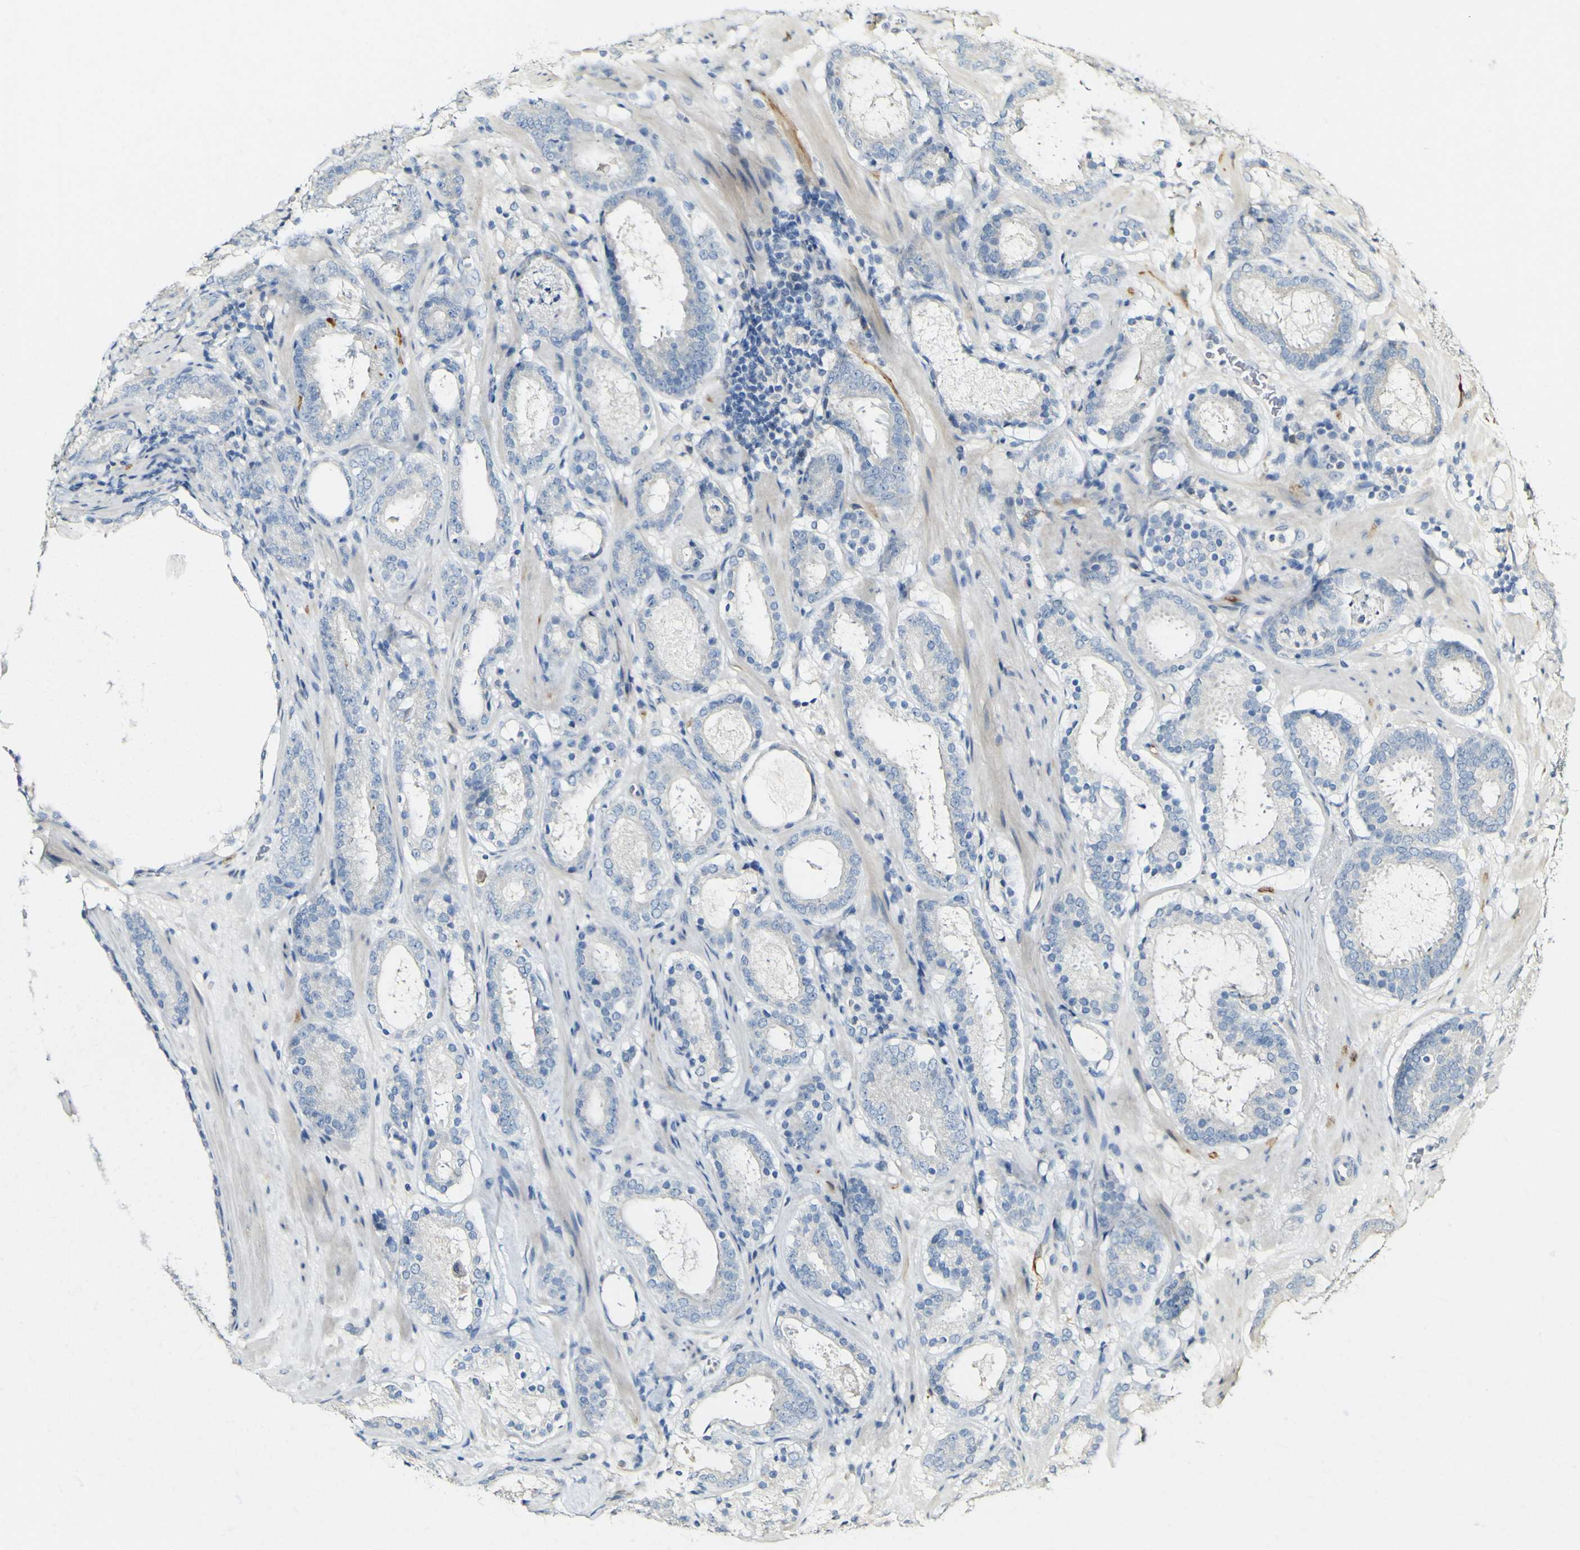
{"staining": {"intensity": "negative", "quantity": "none", "location": "none"}, "tissue": "prostate cancer", "cell_type": "Tumor cells", "image_type": "cancer", "snomed": [{"axis": "morphology", "description": "Adenocarcinoma, Low grade"}, {"axis": "topography", "description": "Prostate"}], "caption": "Immunohistochemical staining of human prostate cancer (low-grade adenocarcinoma) displays no significant positivity in tumor cells. (Brightfield microscopy of DAB (3,3'-diaminobenzidine) immunohistochemistry (IHC) at high magnification).", "gene": "FMO3", "patient": {"sex": "male", "age": 69}}